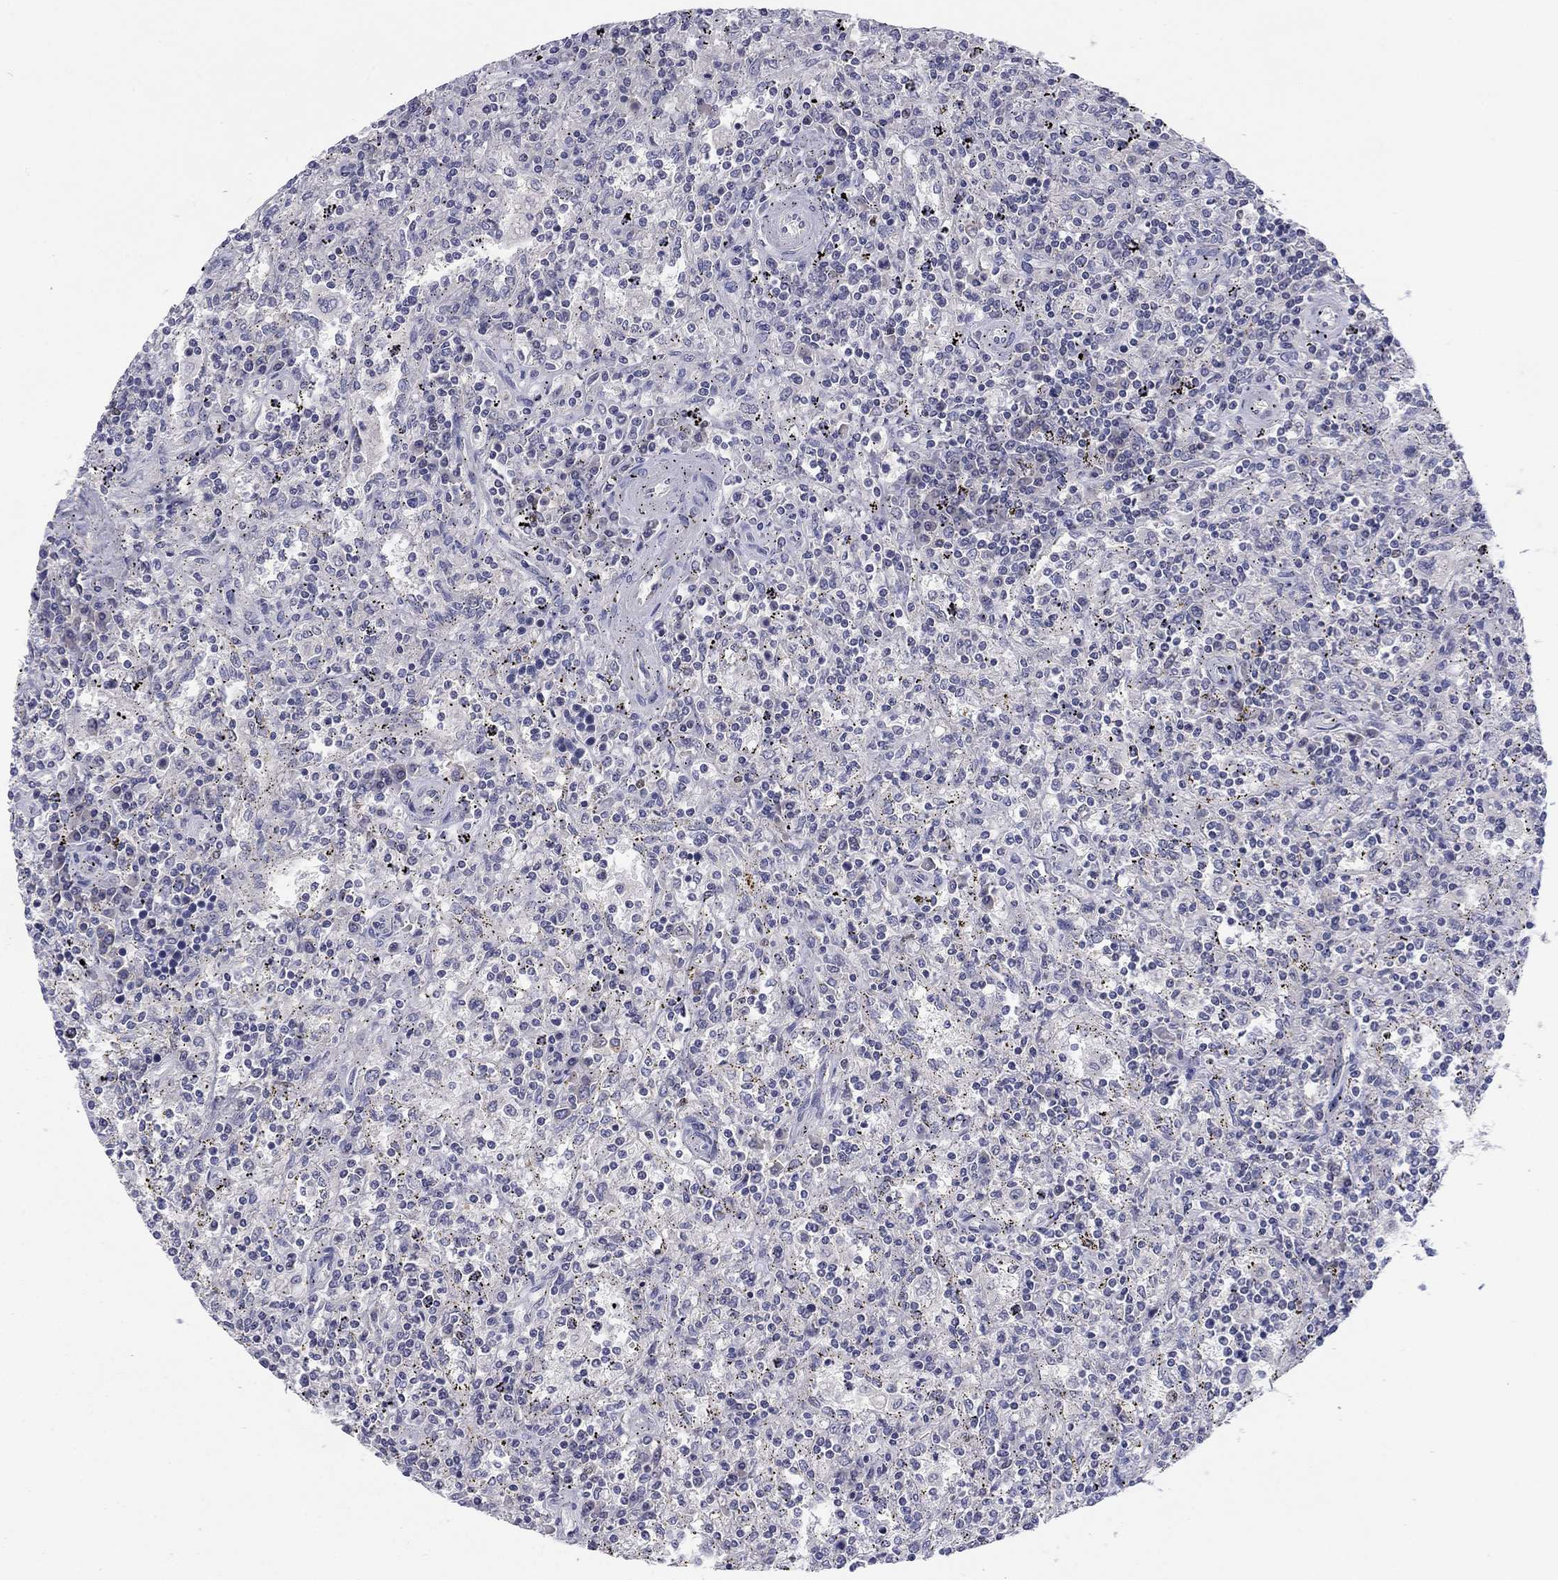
{"staining": {"intensity": "negative", "quantity": "none", "location": "none"}, "tissue": "lymphoma", "cell_type": "Tumor cells", "image_type": "cancer", "snomed": [{"axis": "morphology", "description": "Malignant lymphoma, non-Hodgkin's type, Low grade"}, {"axis": "topography", "description": "Spleen"}], "caption": "An immunohistochemistry micrograph of lymphoma is shown. There is no staining in tumor cells of lymphoma. (DAB immunohistochemistry (IHC) visualized using brightfield microscopy, high magnification).", "gene": "CACNA1A", "patient": {"sex": "male", "age": 62}}